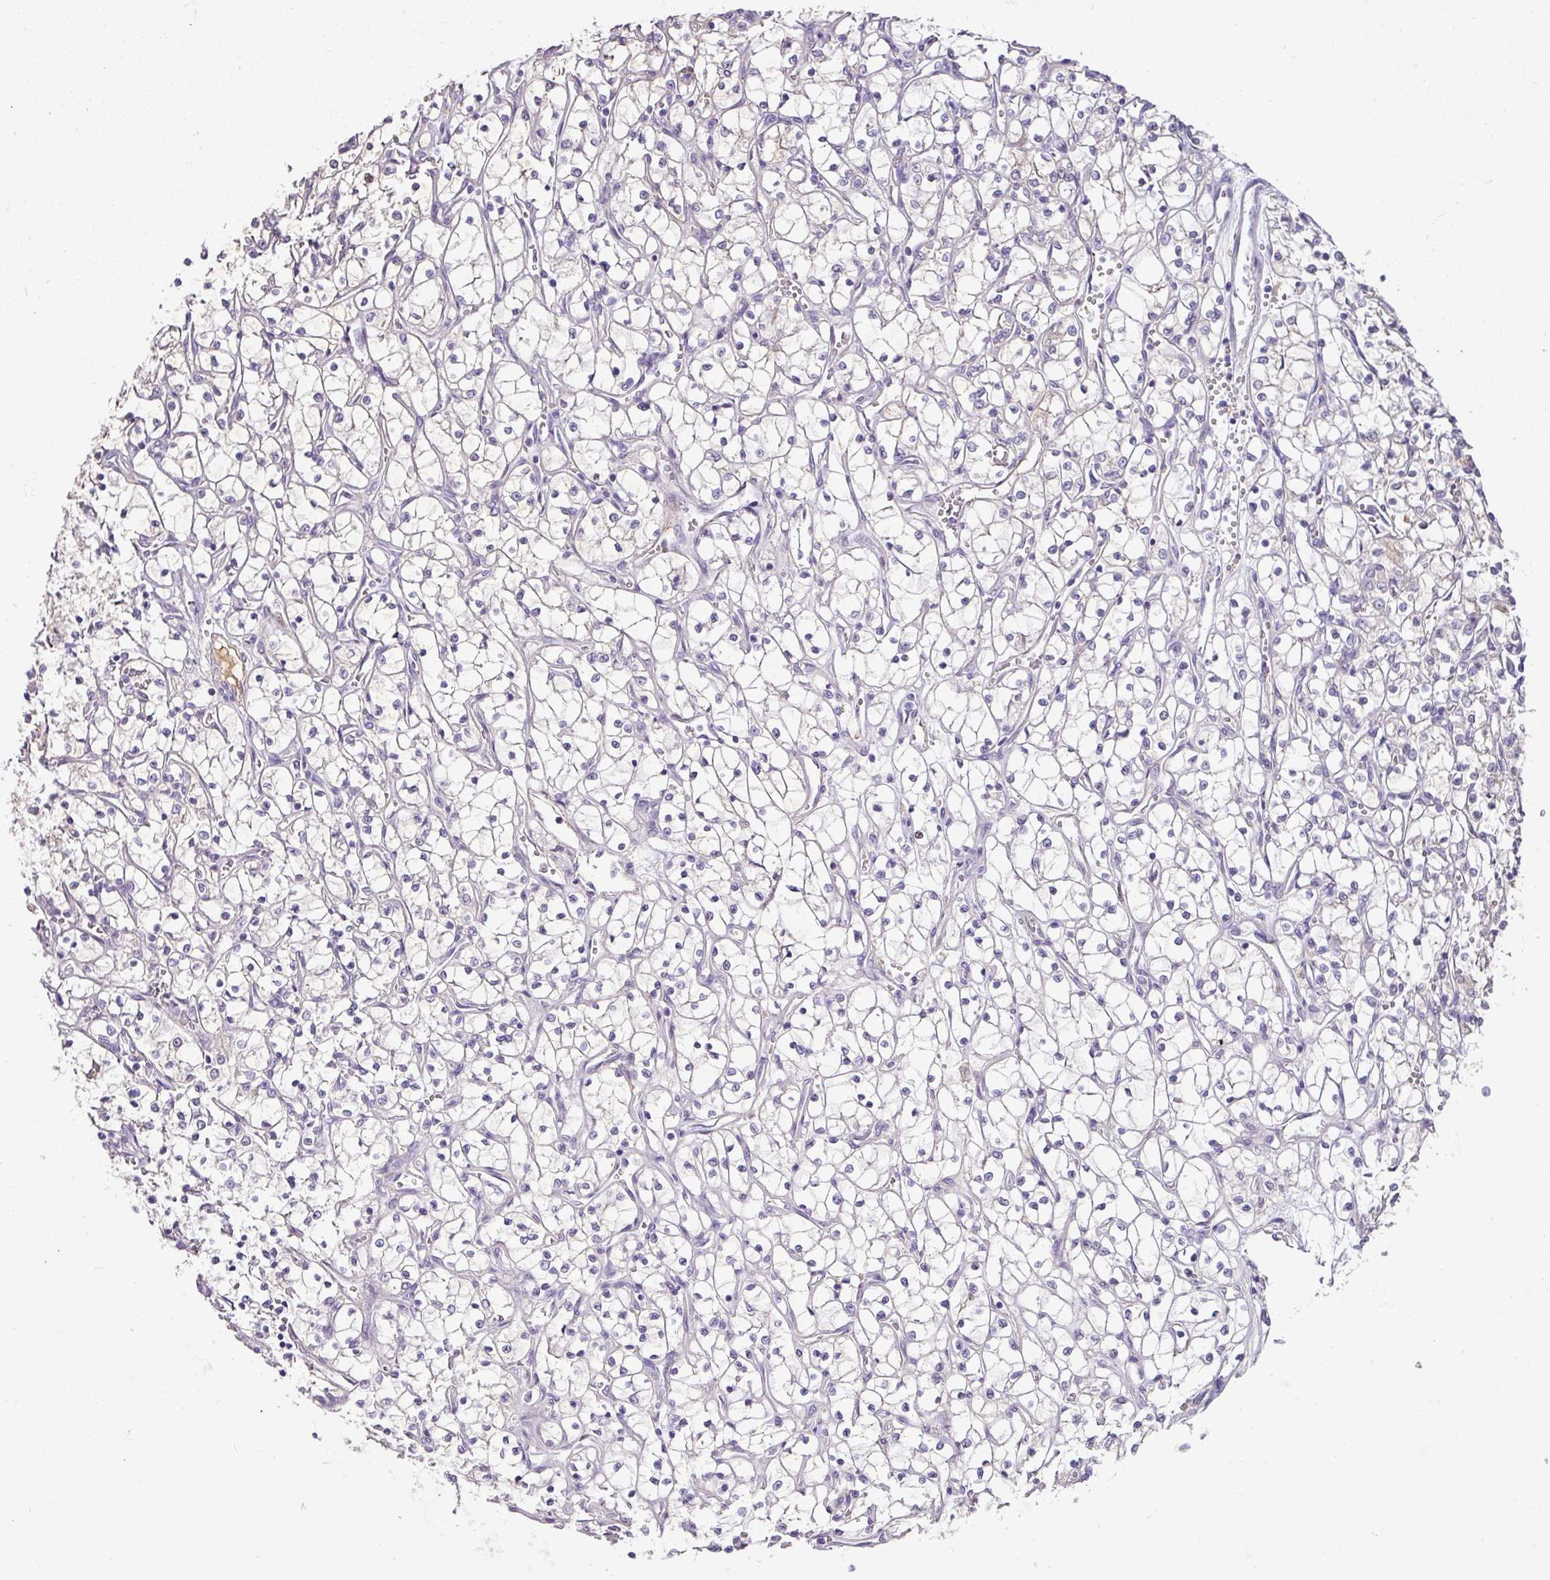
{"staining": {"intensity": "negative", "quantity": "none", "location": "none"}, "tissue": "renal cancer", "cell_type": "Tumor cells", "image_type": "cancer", "snomed": [{"axis": "morphology", "description": "Adenocarcinoma, NOS"}, {"axis": "topography", "description": "Kidney"}], "caption": "Immunohistochemical staining of adenocarcinoma (renal) demonstrates no significant staining in tumor cells.", "gene": "CCZ1", "patient": {"sex": "female", "age": 69}}